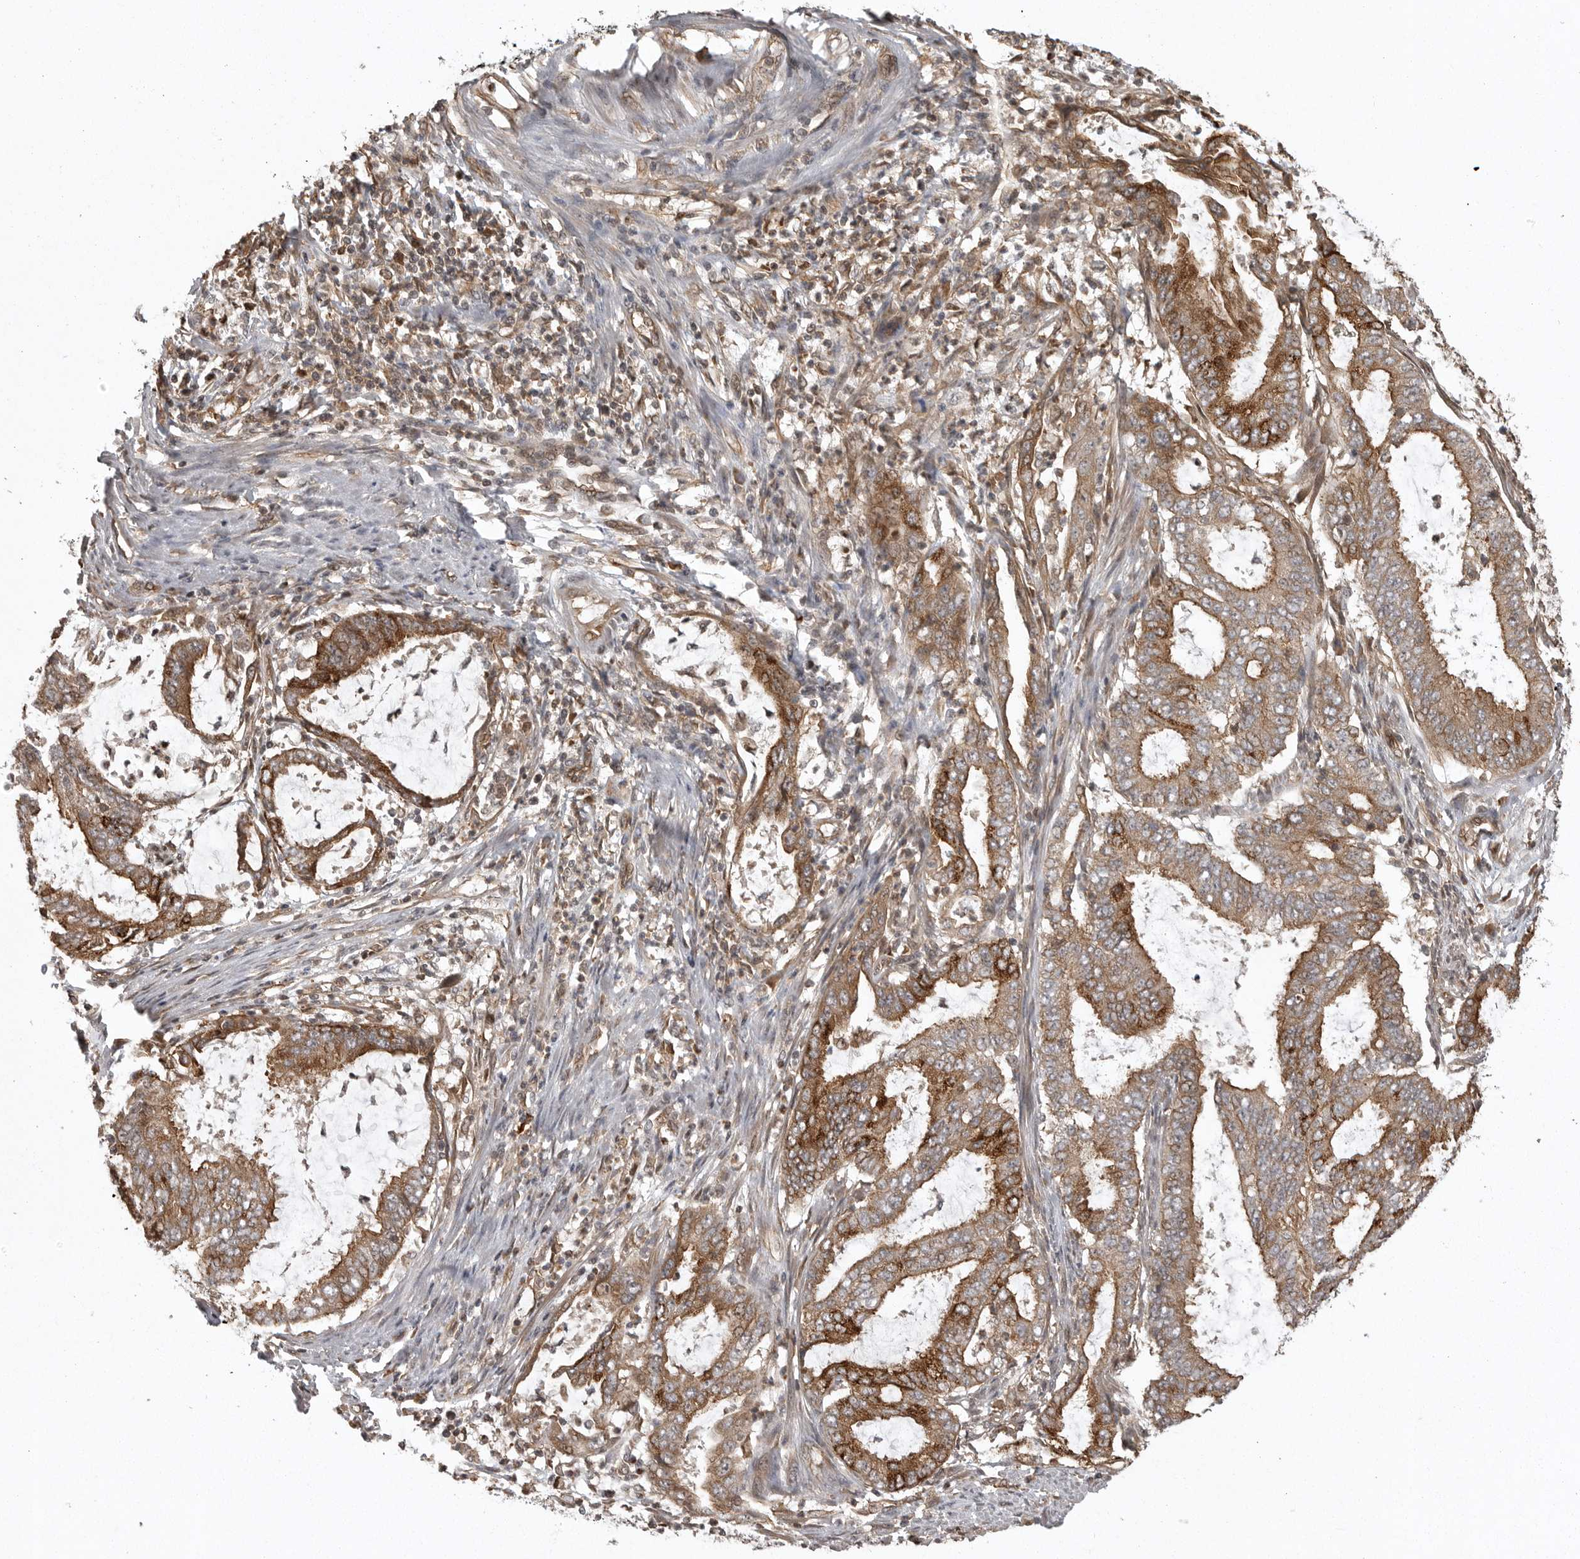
{"staining": {"intensity": "strong", "quantity": ">75%", "location": "cytoplasmic/membranous"}, "tissue": "endometrial cancer", "cell_type": "Tumor cells", "image_type": "cancer", "snomed": [{"axis": "morphology", "description": "Adenocarcinoma, NOS"}, {"axis": "topography", "description": "Endometrium"}], "caption": "Brown immunohistochemical staining in endometrial cancer shows strong cytoplasmic/membranous positivity in about >75% of tumor cells. (brown staining indicates protein expression, while blue staining denotes nuclei).", "gene": "DNAJC8", "patient": {"sex": "female", "age": 51}}